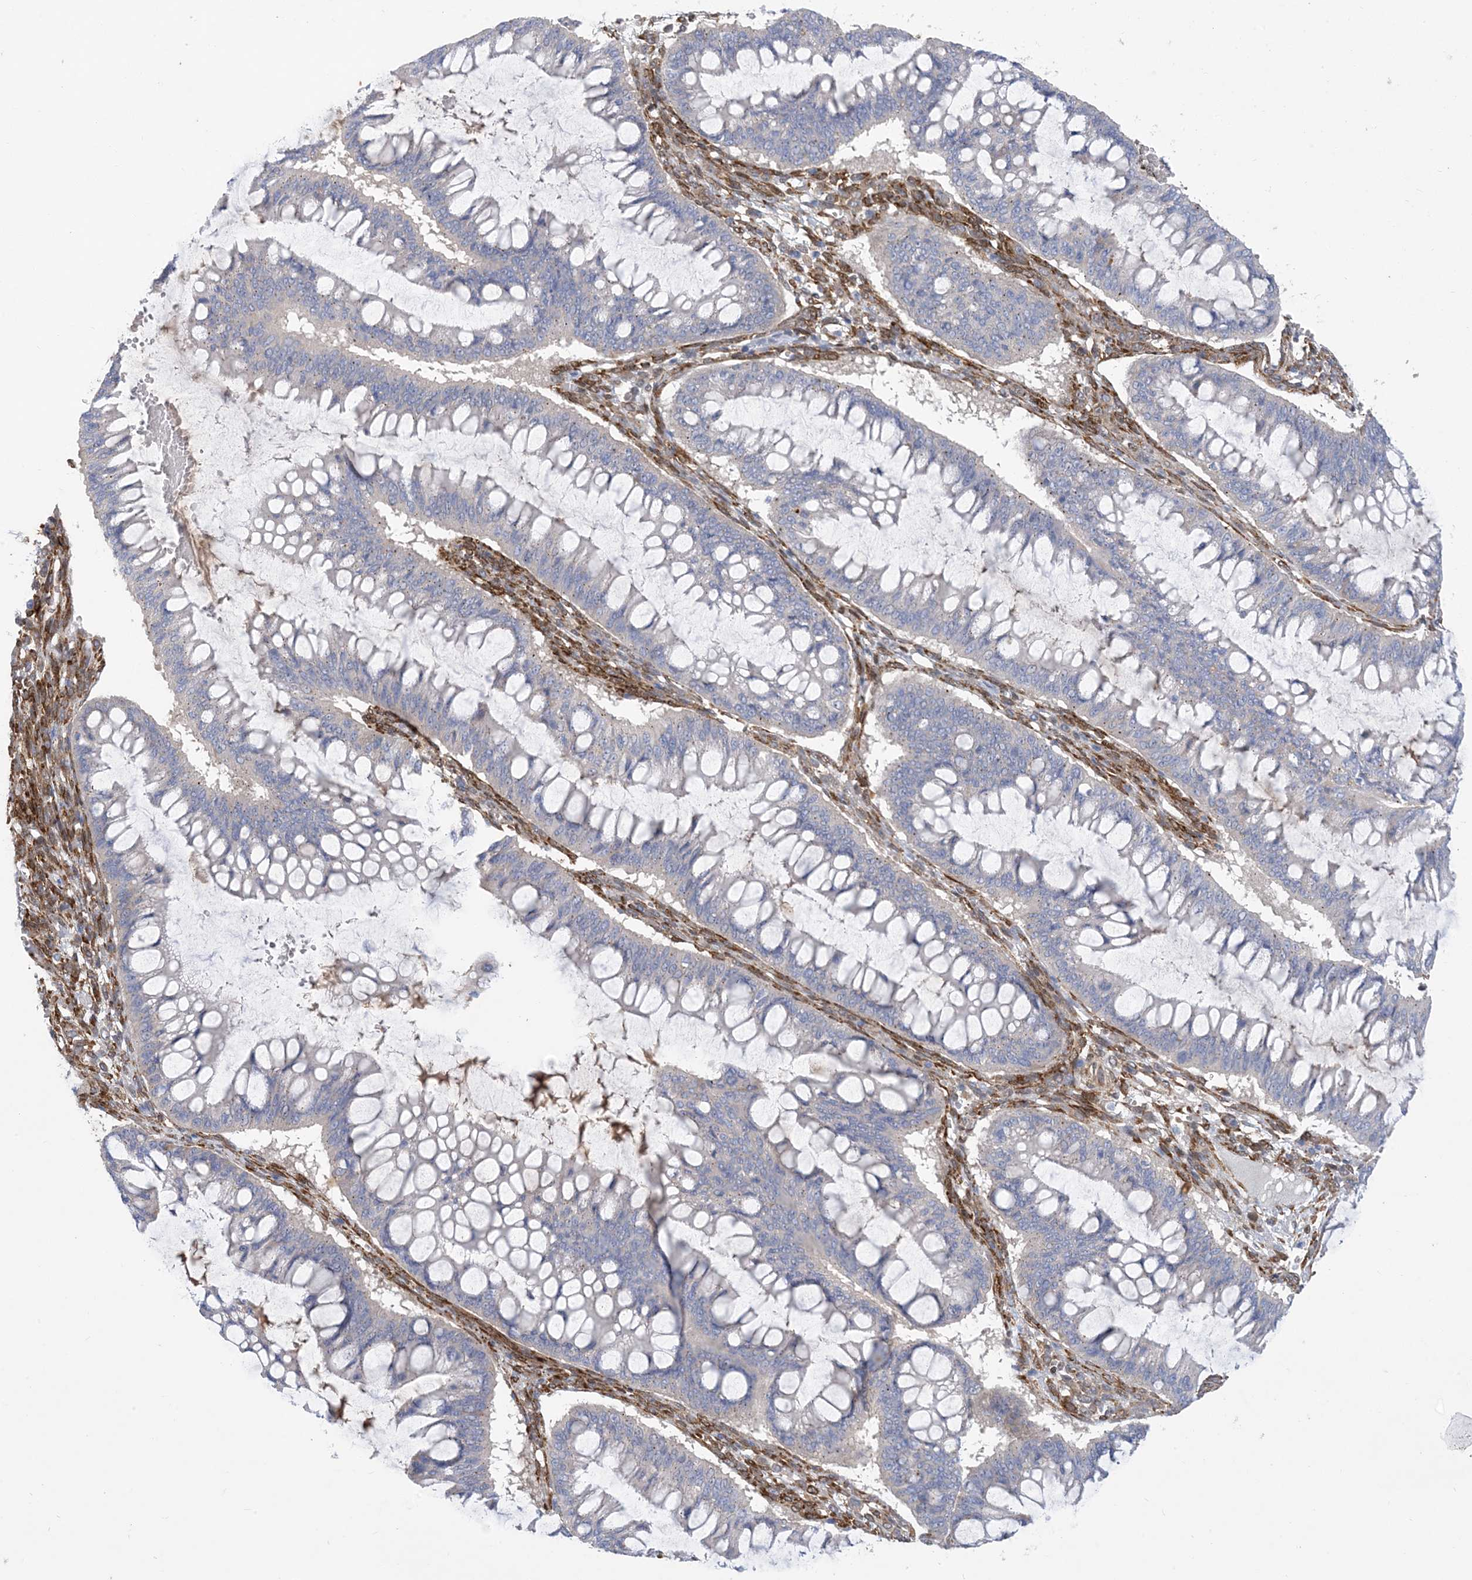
{"staining": {"intensity": "negative", "quantity": "none", "location": "none"}, "tissue": "ovarian cancer", "cell_type": "Tumor cells", "image_type": "cancer", "snomed": [{"axis": "morphology", "description": "Cystadenocarcinoma, mucinous, NOS"}, {"axis": "topography", "description": "Ovary"}], "caption": "This histopathology image is of mucinous cystadenocarcinoma (ovarian) stained with IHC to label a protein in brown with the nuclei are counter-stained blue. There is no positivity in tumor cells.", "gene": "RBMS3", "patient": {"sex": "female", "age": 73}}